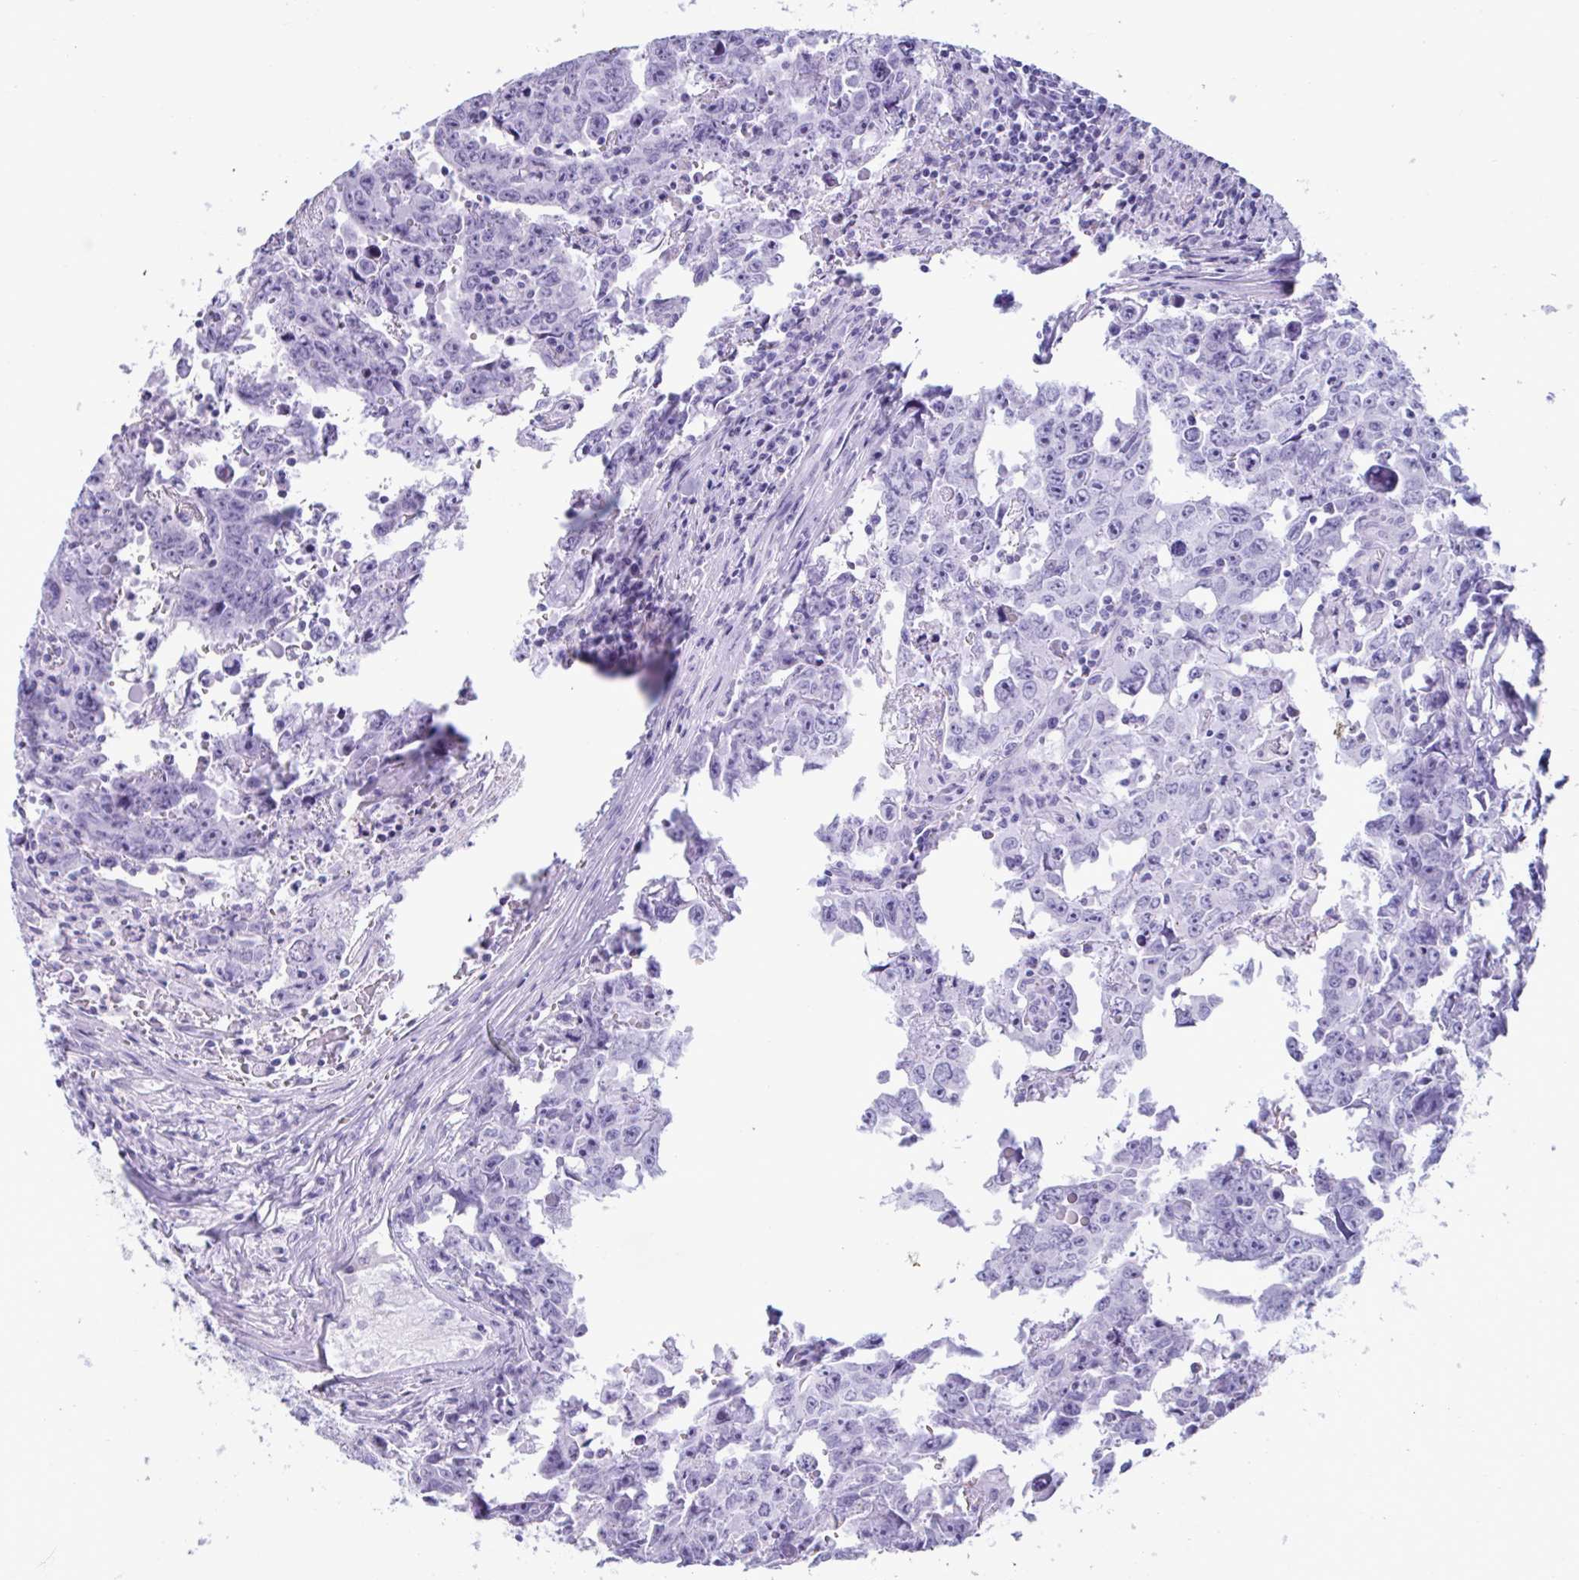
{"staining": {"intensity": "negative", "quantity": "none", "location": "none"}, "tissue": "testis cancer", "cell_type": "Tumor cells", "image_type": "cancer", "snomed": [{"axis": "morphology", "description": "Carcinoma, Embryonal, NOS"}, {"axis": "topography", "description": "Testis"}], "caption": "Immunohistochemistry photomicrograph of neoplastic tissue: testis embryonal carcinoma stained with DAB (3,3'-diaminobenzidine) demonstrates no significant protein expression in tumor cells.", "gene": "MRGPRG", "patient": {"sex": "male", "age": 22}}